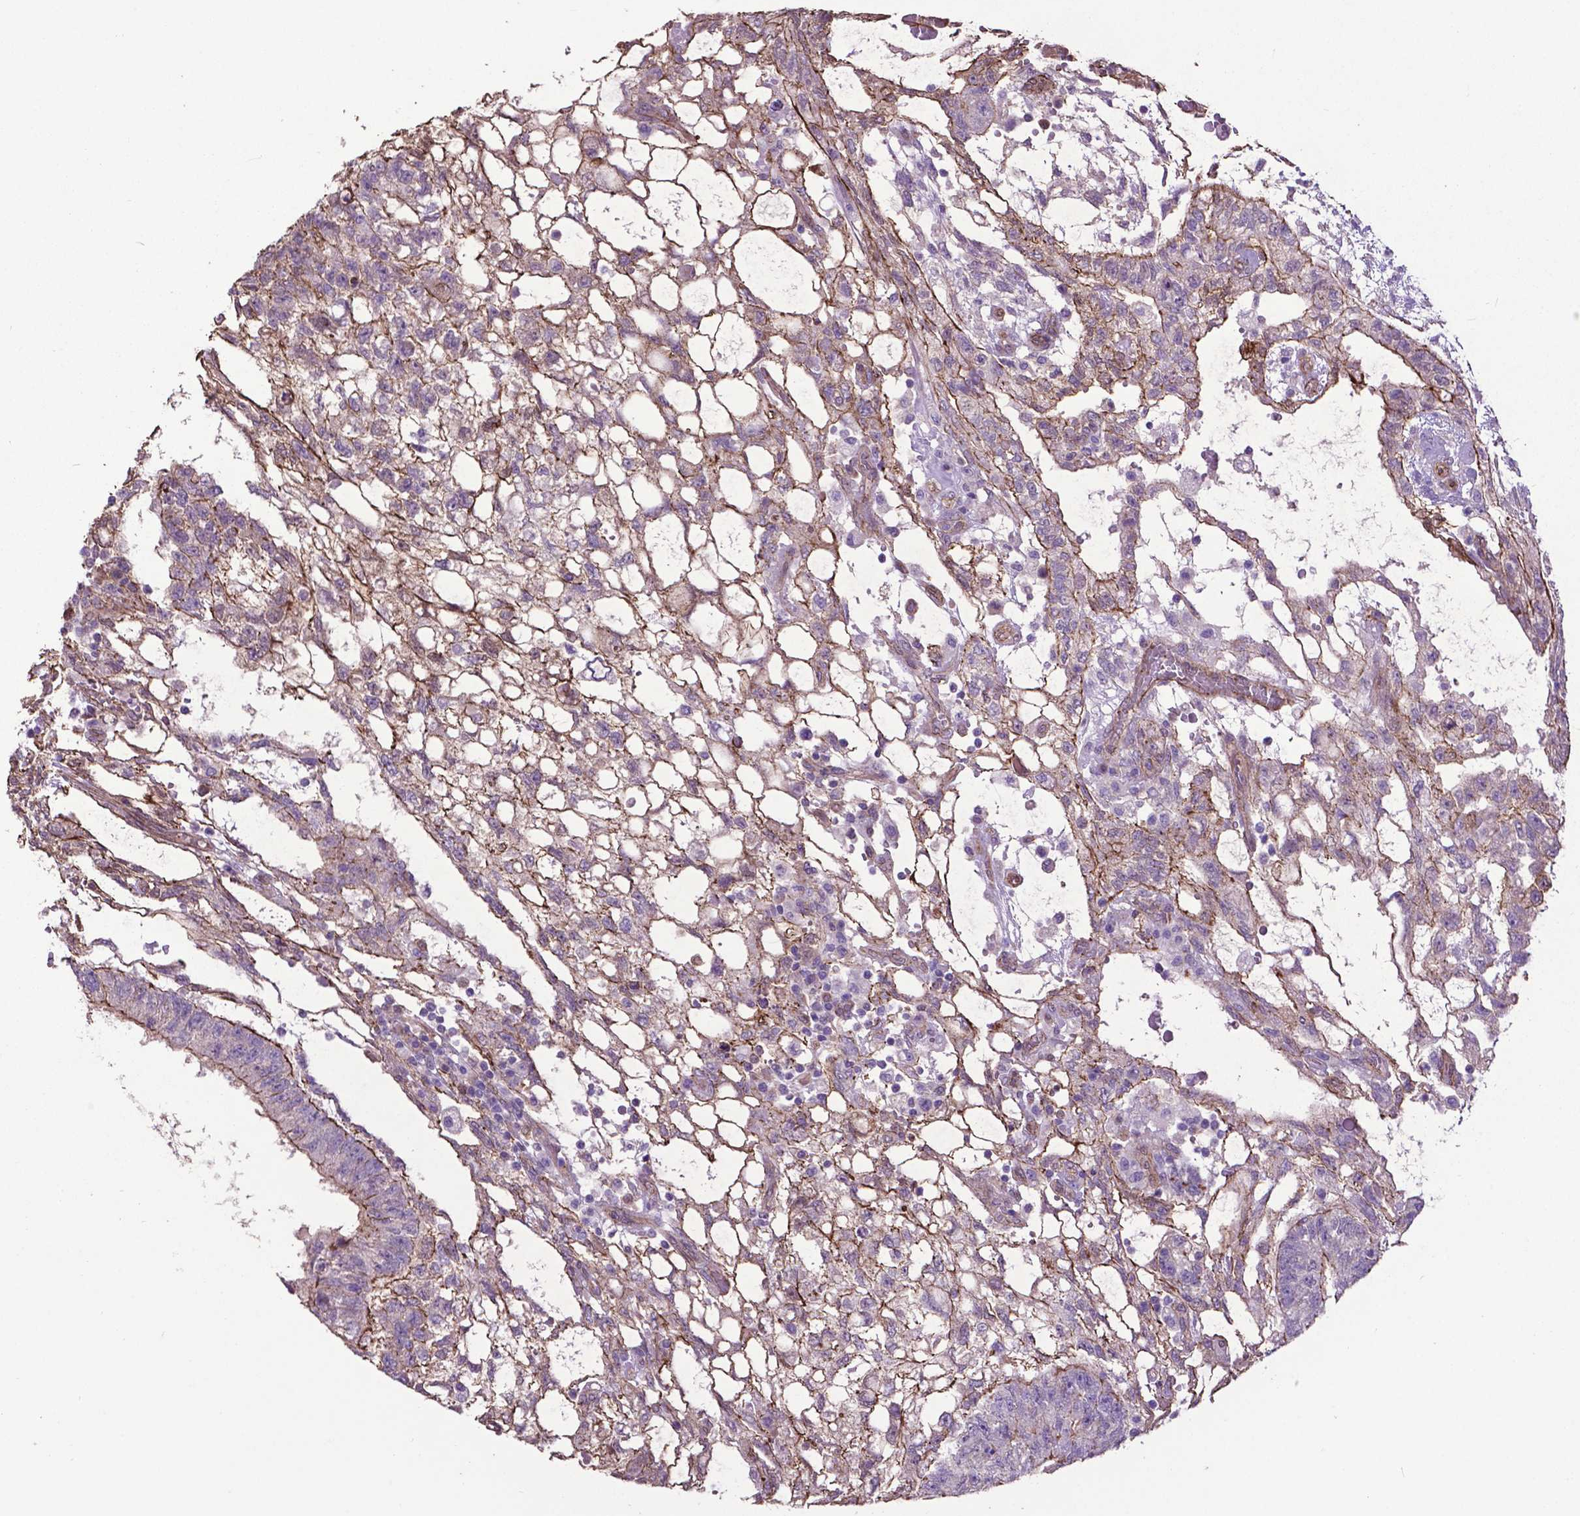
{"staining": {"intensity": "moderate", "quantity": "<25%", "location": "cytoplasmic/membranous"}, "tissue": "testis cancer", "cell_type": "Tumor cells", "image_type": "cancer", "snomed": [{"axis": "morphology", "description": "Carcinoma, Embryonal, NOS"}, {"axis": "topography", "description": "Testis"}], "caption": "Protein staining of embryonal carcinoma (testis) tissue reveals moderate cytoplasmic/membranous staining in about <25% of tumor cells.", "gene": "PDLIM1", "patient": {"sex": "male", "age": 32}}